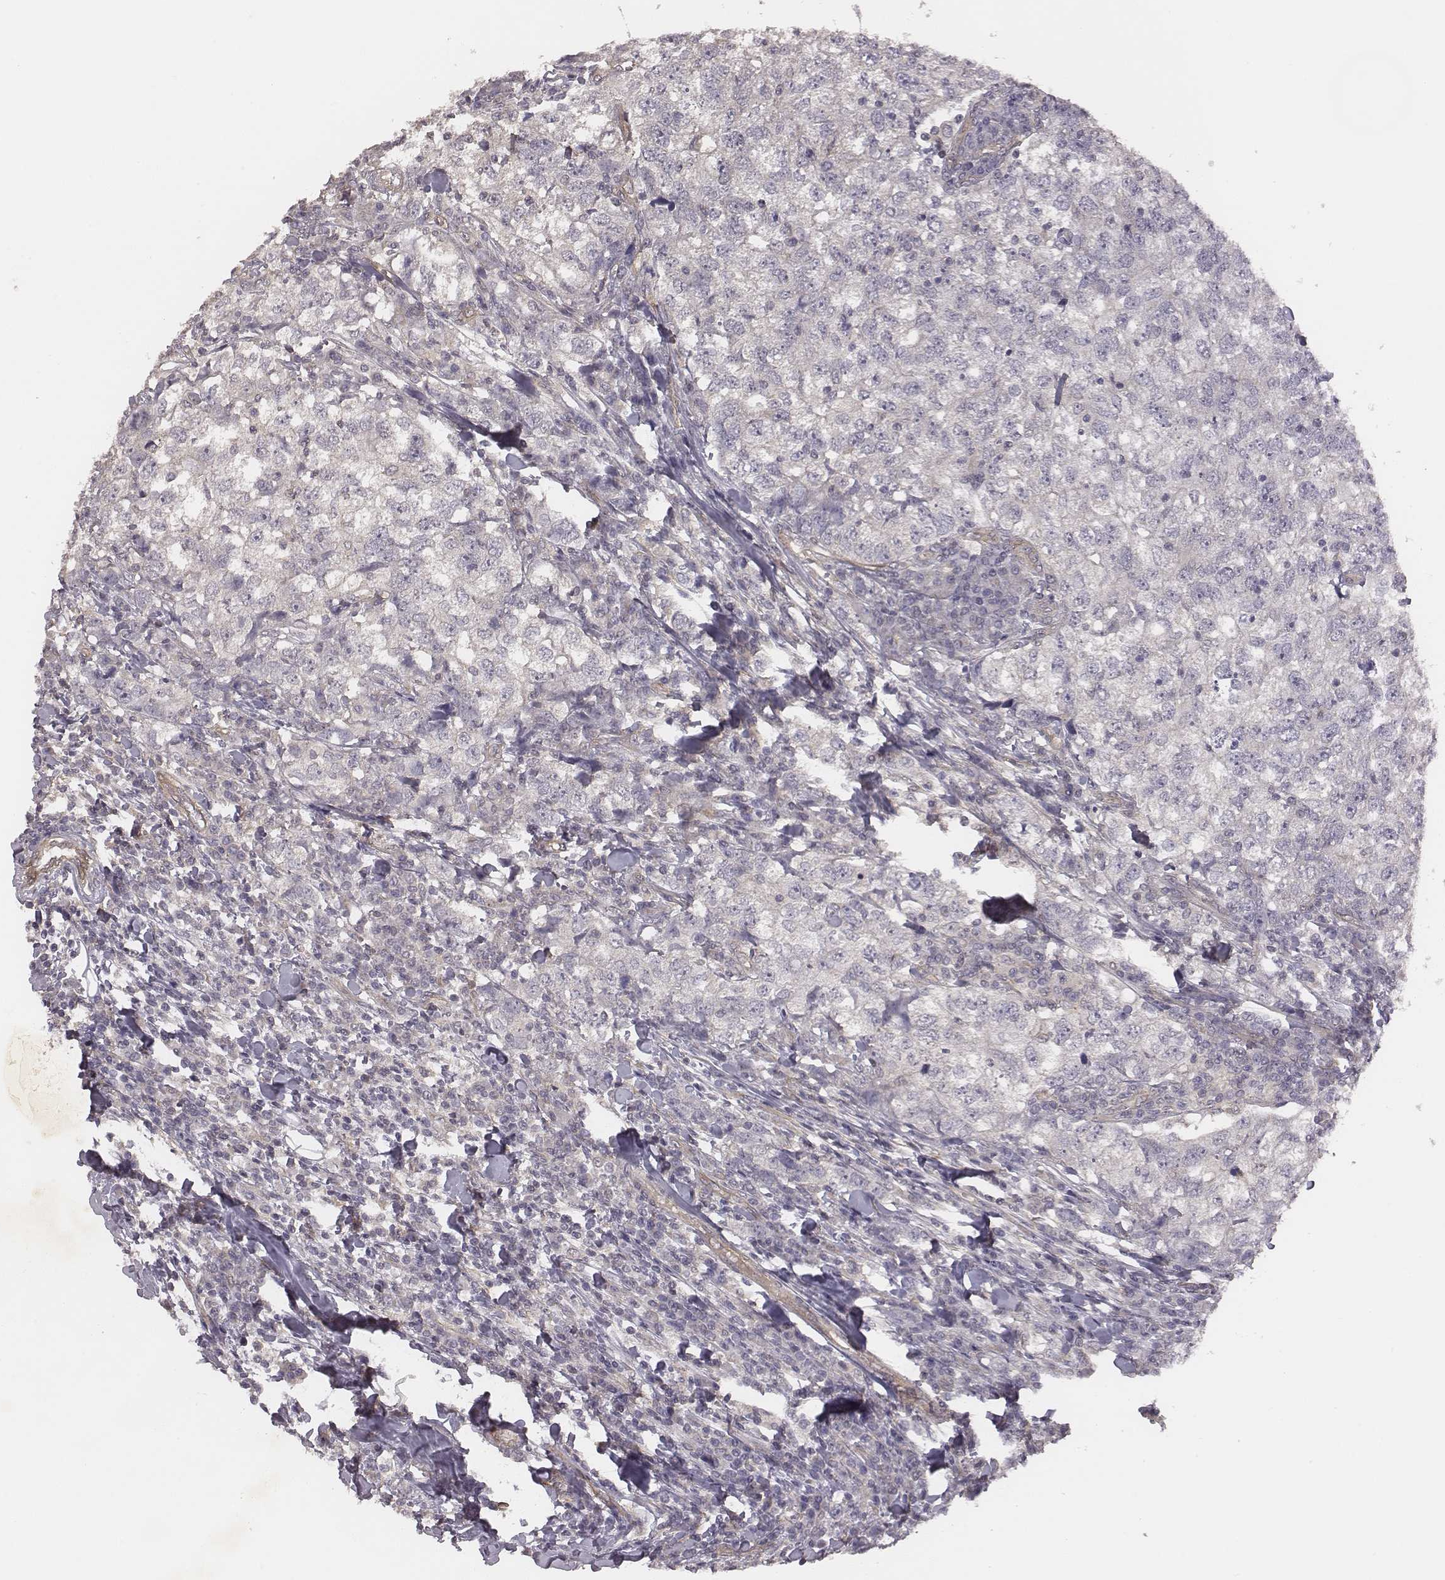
{"staining": {"intensity": "negative", "quantity": "none", "location": "none"}, "tissue": "breast cancer", "cell_type": "Tumor cells", "image_type": "cancer", "snomed": [{"axis": "morphology", "description": "Duct carcinoma"}, {"axis": "topography", "description": "Breast"}], "caption": "Immunohistochemical staining of human breast cancer reveals no significant positivity in tumor cells. (DAB (3,3'-diaminobenzidine) IHC, high magnification).", "gene": "SCARF1", "patient": {"sex": "female", "age": 30}}